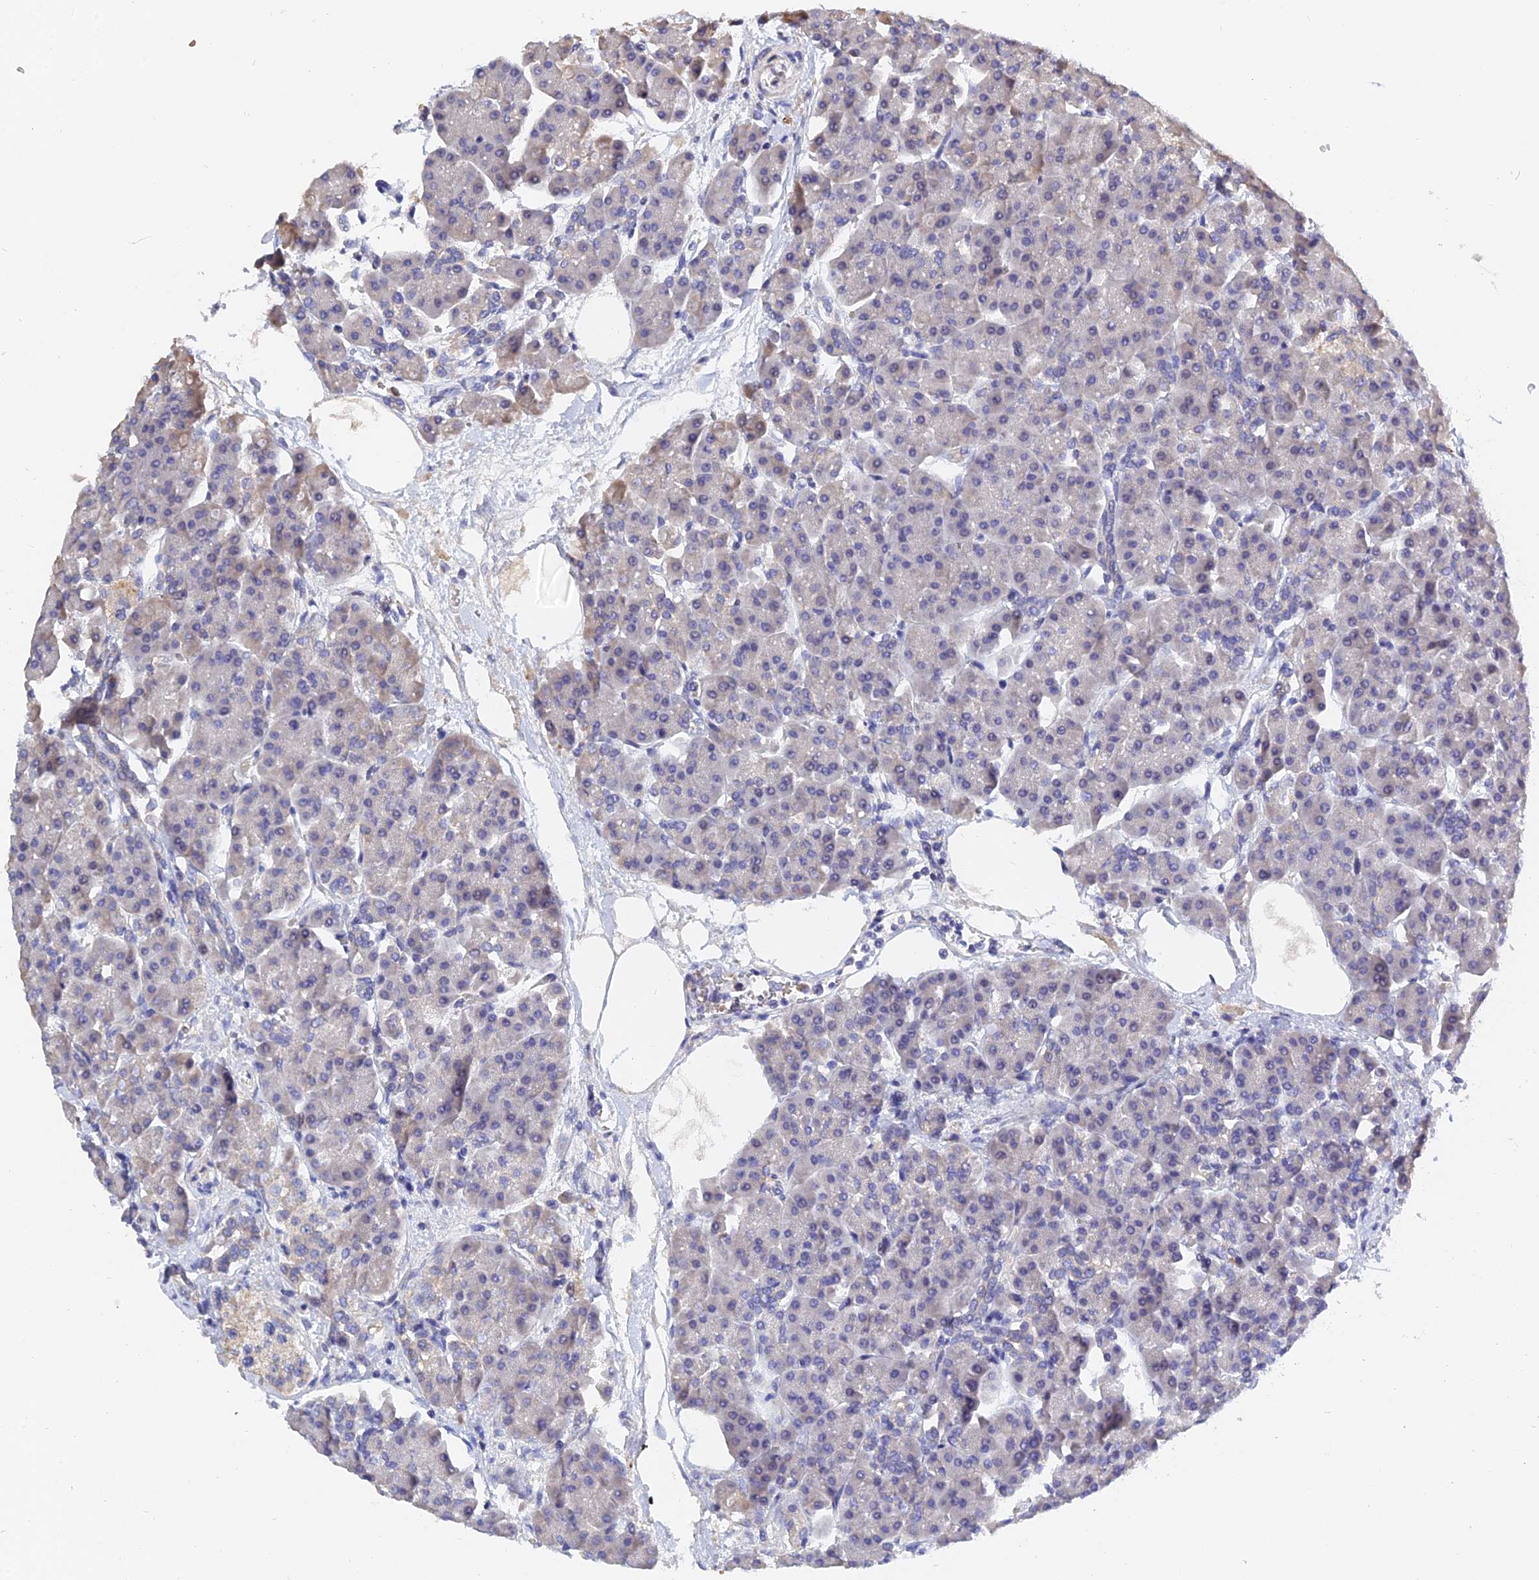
{"staining": {"intensity": "moderate", "quantity": "<25%", "location": "cytoplasmic/membranous"}, "tissue": "pancreas", "cell_type": "Exocrine glandular cells", "image_type": "normal", "snomed": [{"axis": "morphology", "description": "Normal tissue, NOS"}, {"axis": "topography", "description": "Pancreas"}], "caption": "Moderate cytoplasmic/membranous expression for a protein is appreciated in about <25% of exocrine glandular cells of normal pancreas using immunohistochemistry.", "gene": "MRPL35", "patient": {"sex": "female", "age": 70}}